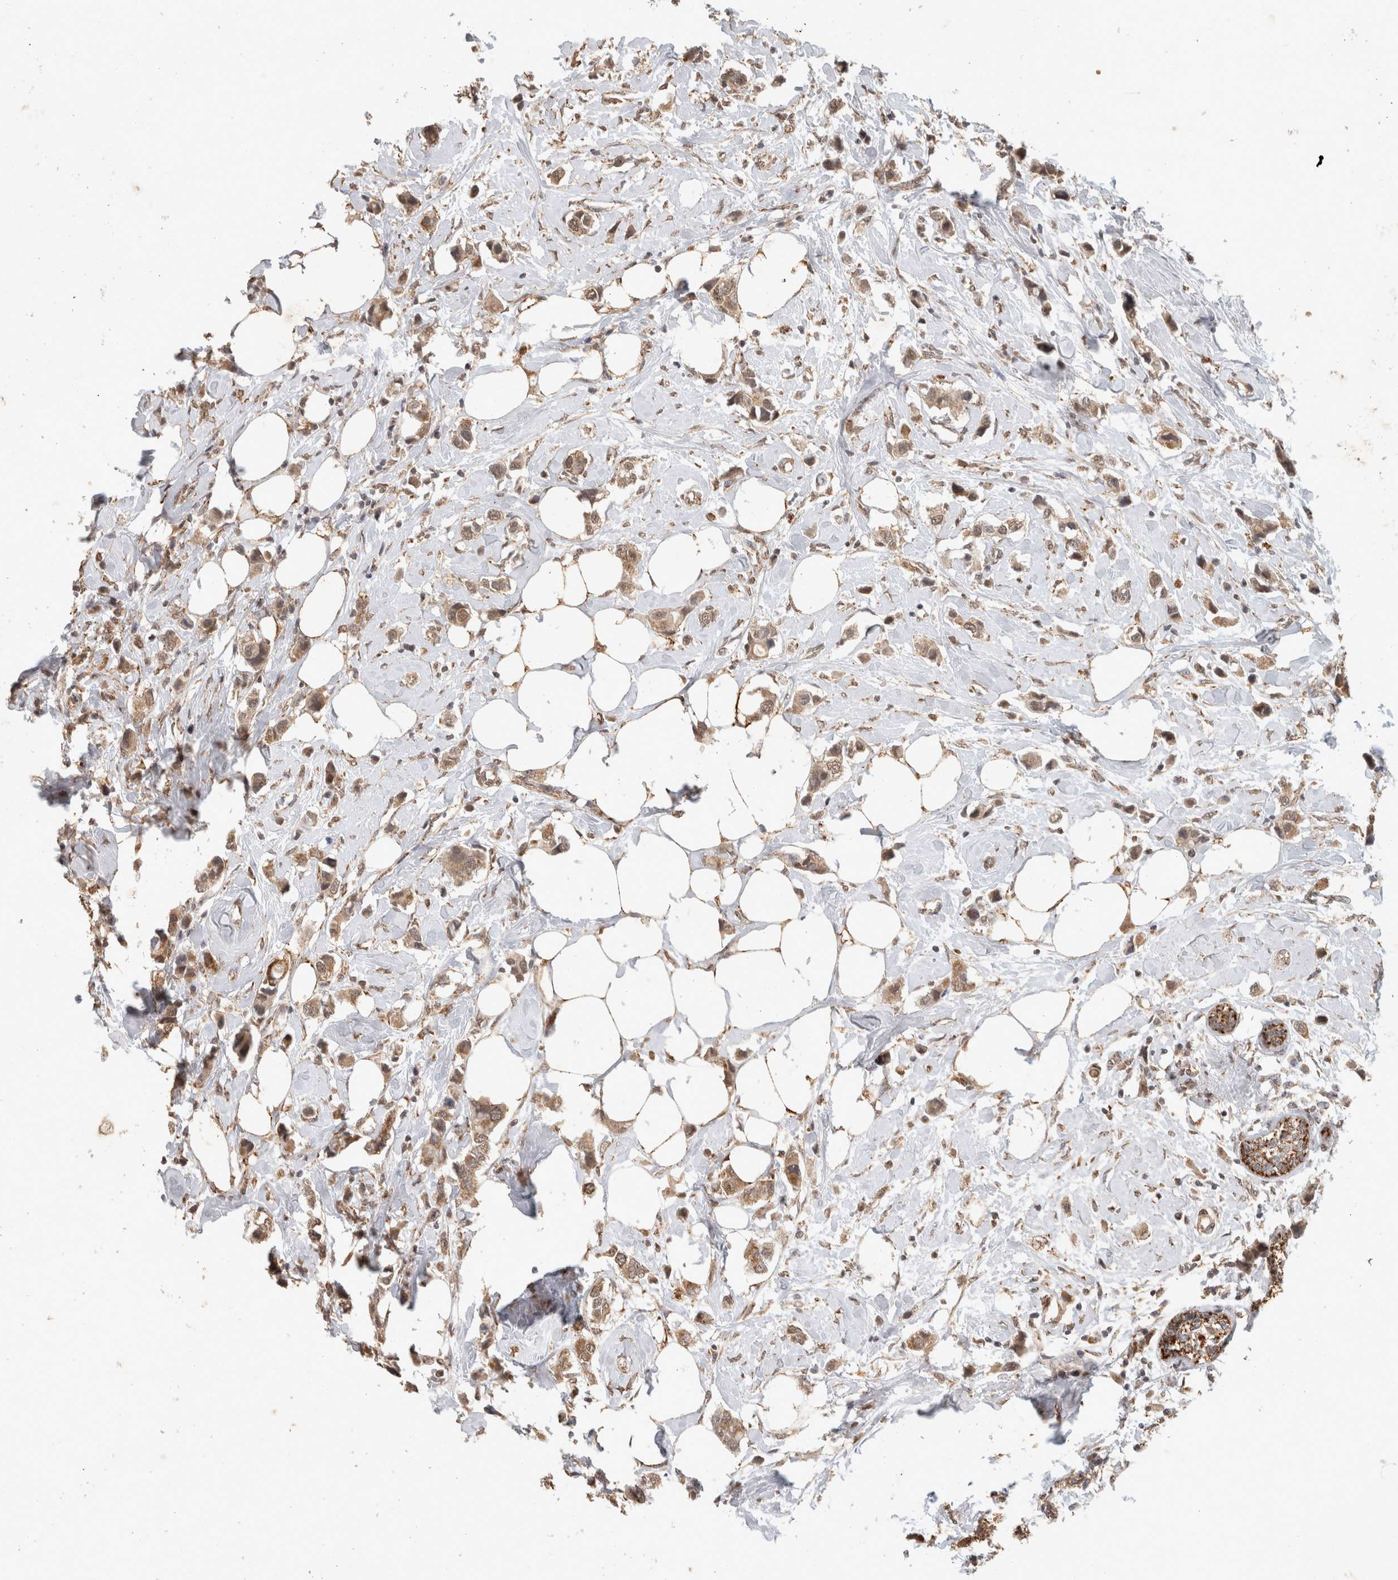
{"staining": {"intensity": "moderate", "quantity": ">75%", "location": "cytoplasmic/membranous,nuclear"}, "tissue": "breast cancer", "cell_type": "Tumor cells", "image_type": "cancer", "snomed": [{"axis": "morphology", "description": "Normal tissue, NOS"}, {"axis": "morphology", "description": "Duct carcinoma"}, {"axis": "topography", "description": "Breast"}], "caption": "Moderate cytoplasmic/membranous and nuclear positivity is identified in approximately >75% of tumor cells in breast cancer (intraductal carcinoma). (DAB (3,3'-diaminobenzidine) IHC, brown staining for protein, blue staining for nuclei).", "gene": "BNIP3L", "patient": {"sex": "female", "age": 50}}